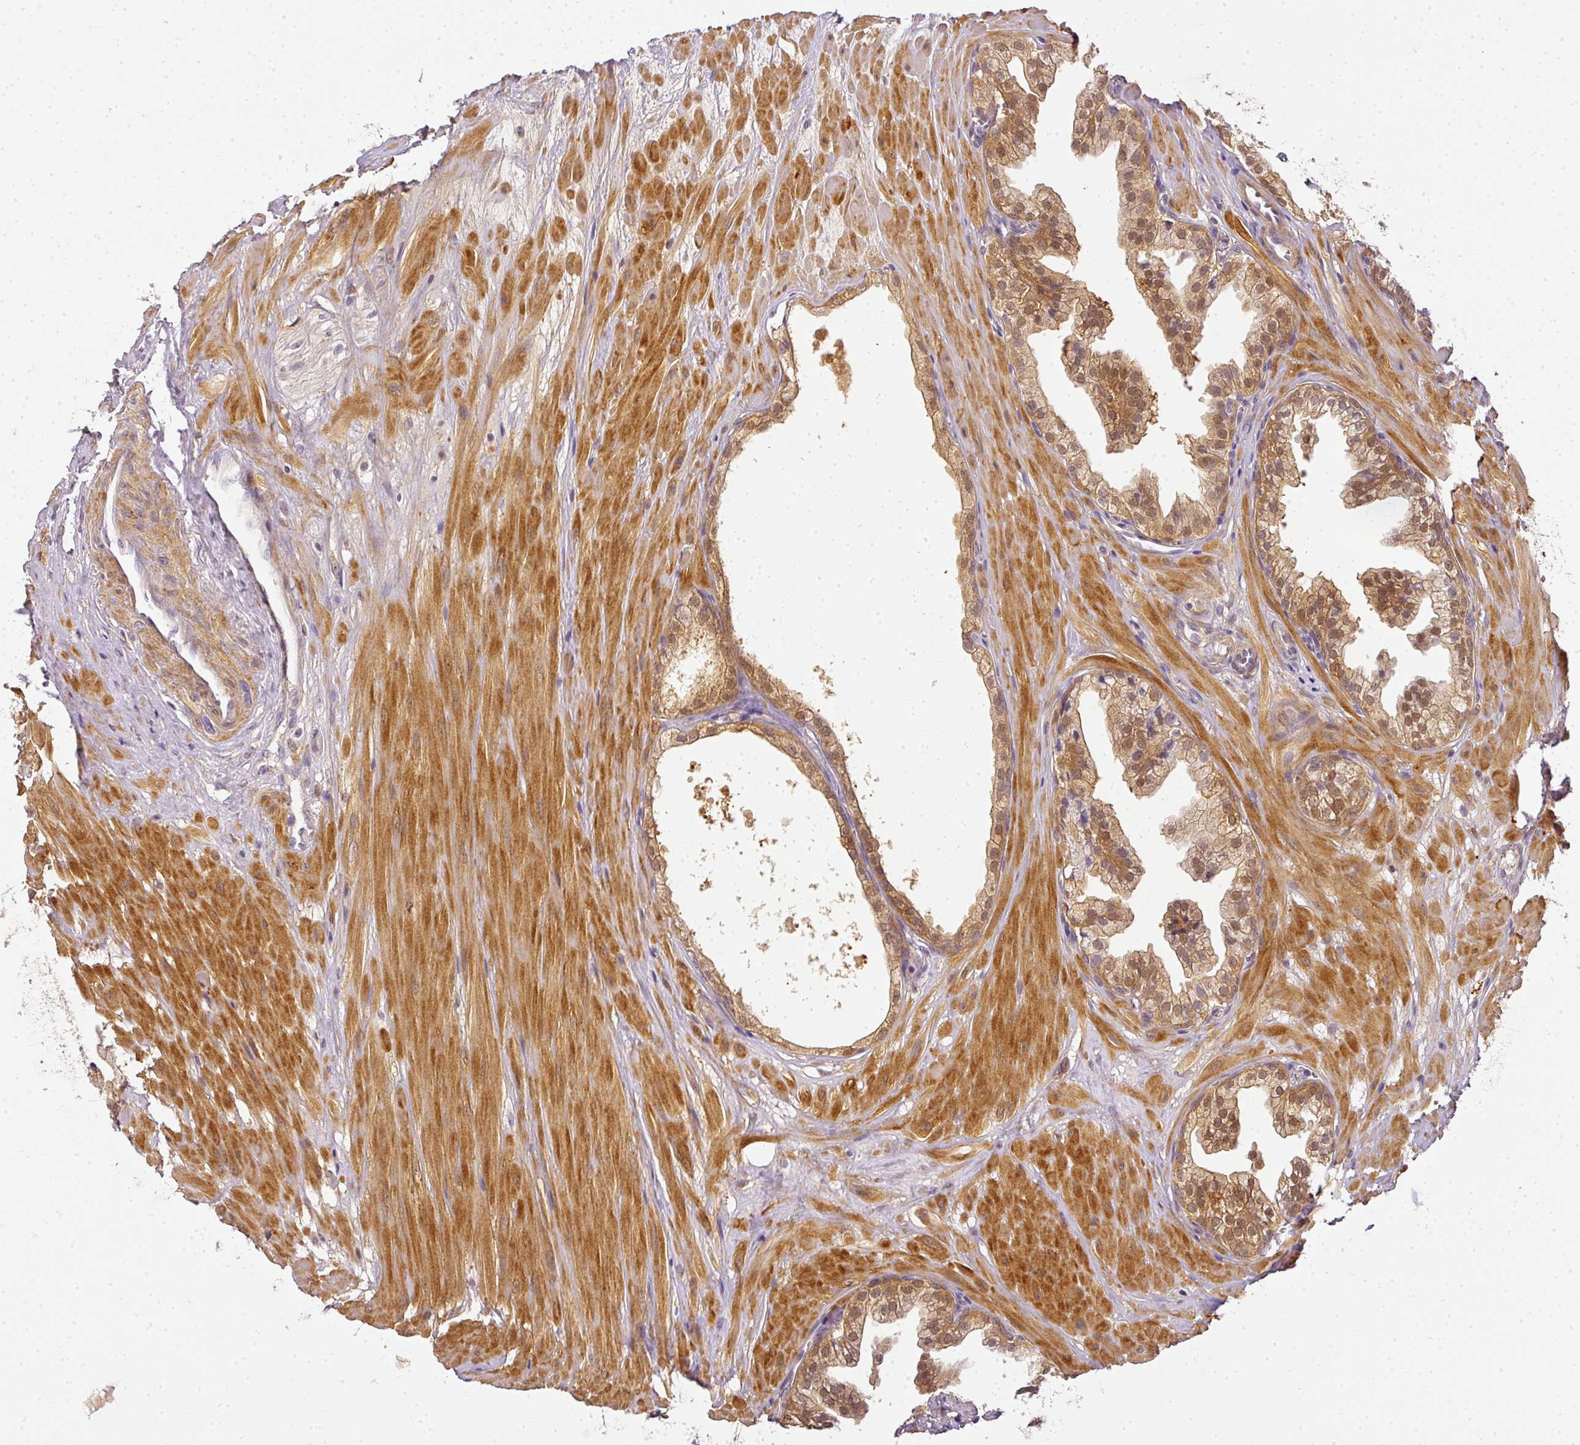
{"staining": {"intensity": "moderate", "quantity": ">75%", "location": "cytoplasmic/membranous,nuclear"}, "tissue": "prostate", "cell_type": "Glandular cells", "image_type": "normal", "snomed": [{"axis": "morphology", "description": "Normal tissue, NOS"}, {"axis": "topography", "description": "Prostate"}, {"axis": "topography", "description": "Peripheral nerve tissue"}], "caption": "The micrograph shows immunohistochemical staining of unremarkable prostate. There is moderate cytoplasmic/membranous,nuclear expression is present in about >75% of glandular cells.", "gene": "ADH5", "patient": {"sex": "male", "age": 55}}